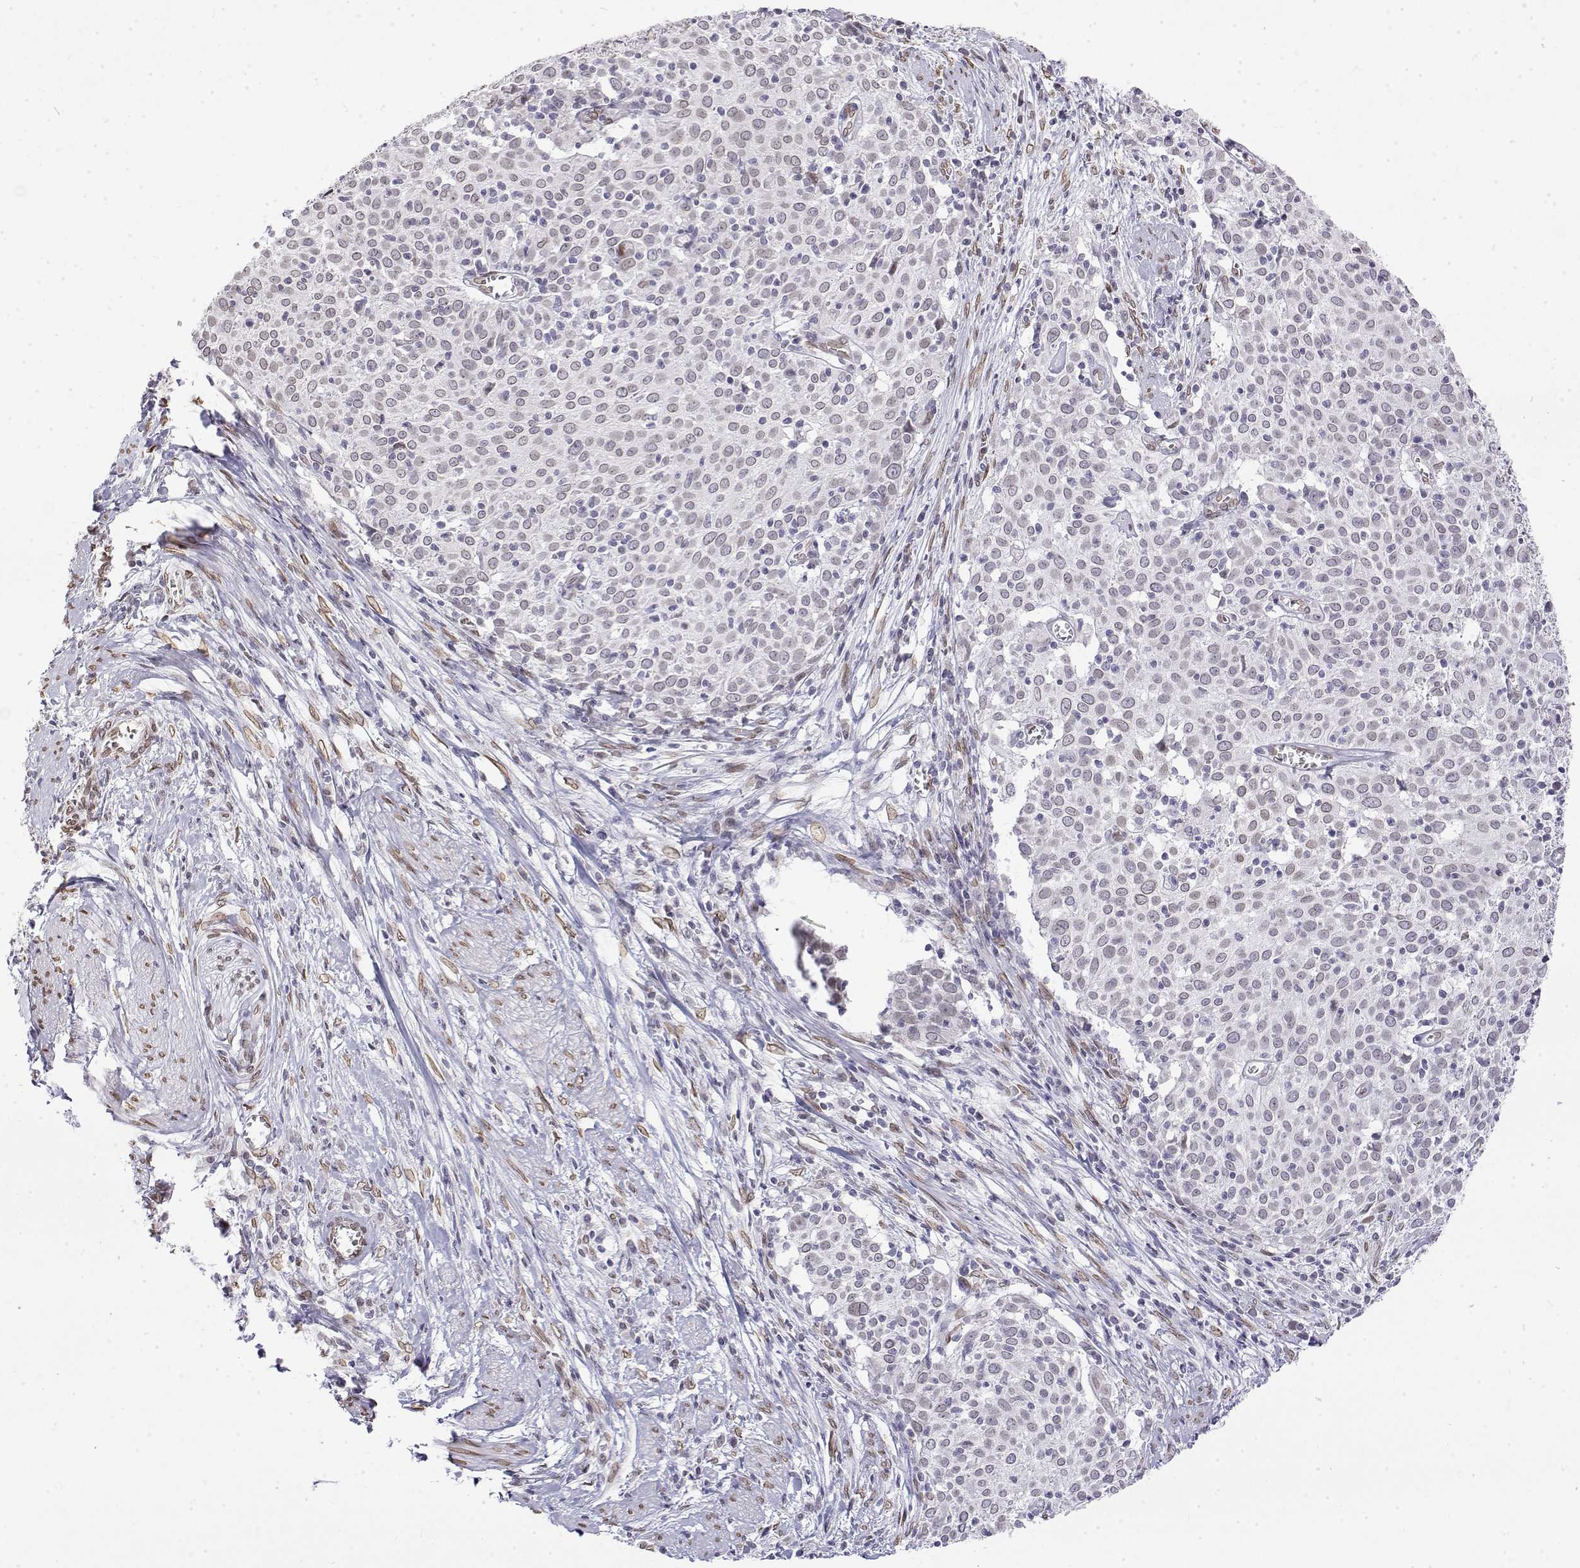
{"staining": {"intensity": "negative", "quantity": "none", "location": "none"}, "tissue": "cervical cancer", "cell_type": "Tumor cells", "image_type": "cancer", "snomed": [{"axis": "morphology", "description": "Squamous cell carcinoma, NOS"}, {"axis": "topography", "description": "Cervix"}], "caption": "DAB immunohistochemical staining of human cervical cancer reveals no significant expression in tumor cells.", "gene": "ZNF532", "patient": {"sex": "female", "age": 39}}